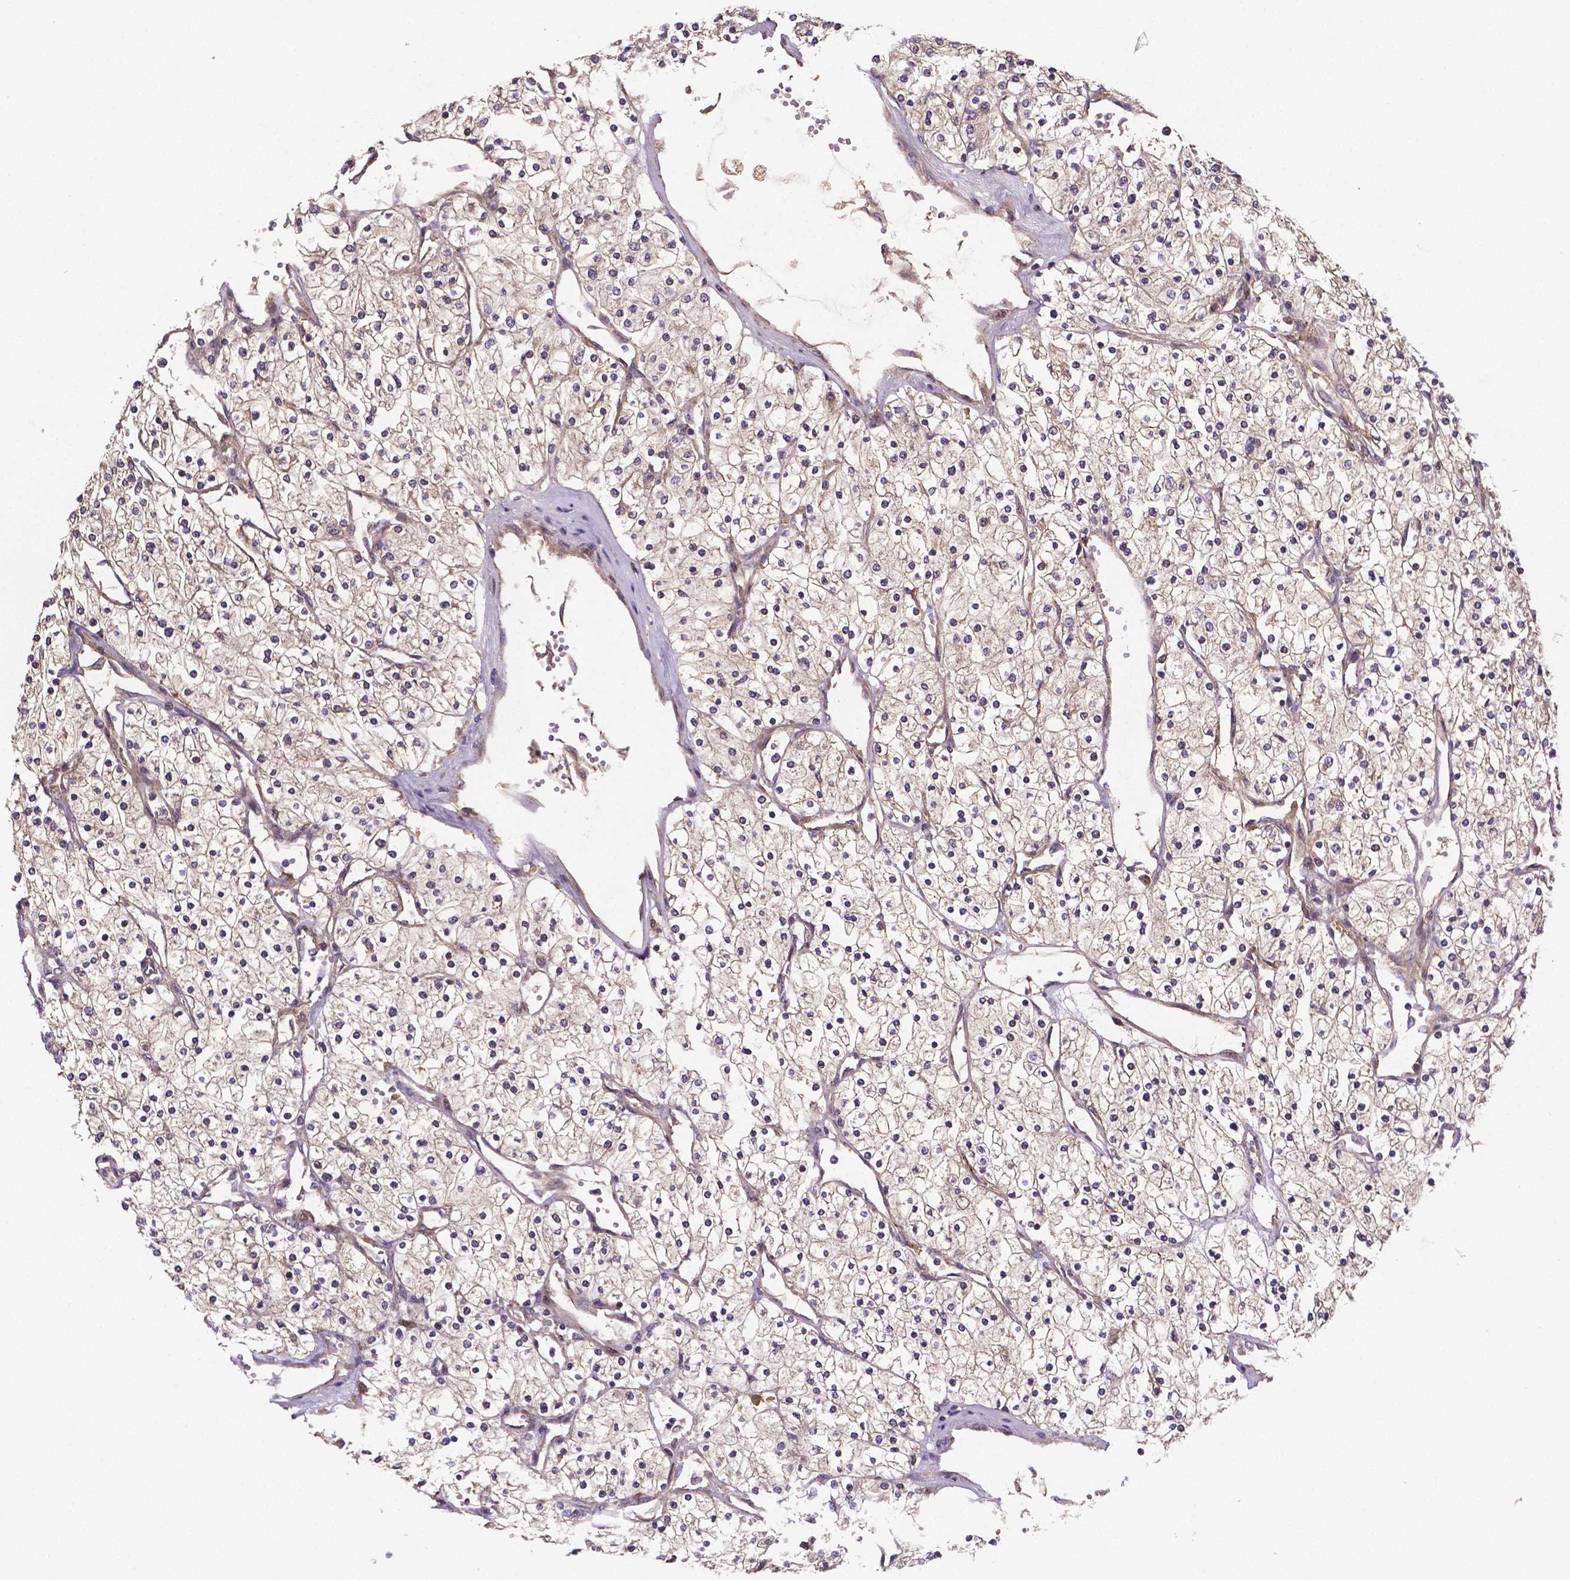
{"staining": {"intensity": "weak", "quantity": "<25%", "location": "cytoplasmic/membranous"}, "tissue": "renal cancer", "cell_type": "Tumor cells", "image_type": "cancer", "snomed": [{"axis": "morphology", "description": "Adenocarcinoma, NOS"}, {"axis": "topography", "description": "Kidney"}], "caption": "Protein analysis of renal adenocarcinoma exhibits no significant staining in tumor cells.", "gene": "RNF123", "patient": {"sex": "male", "age": 80}}